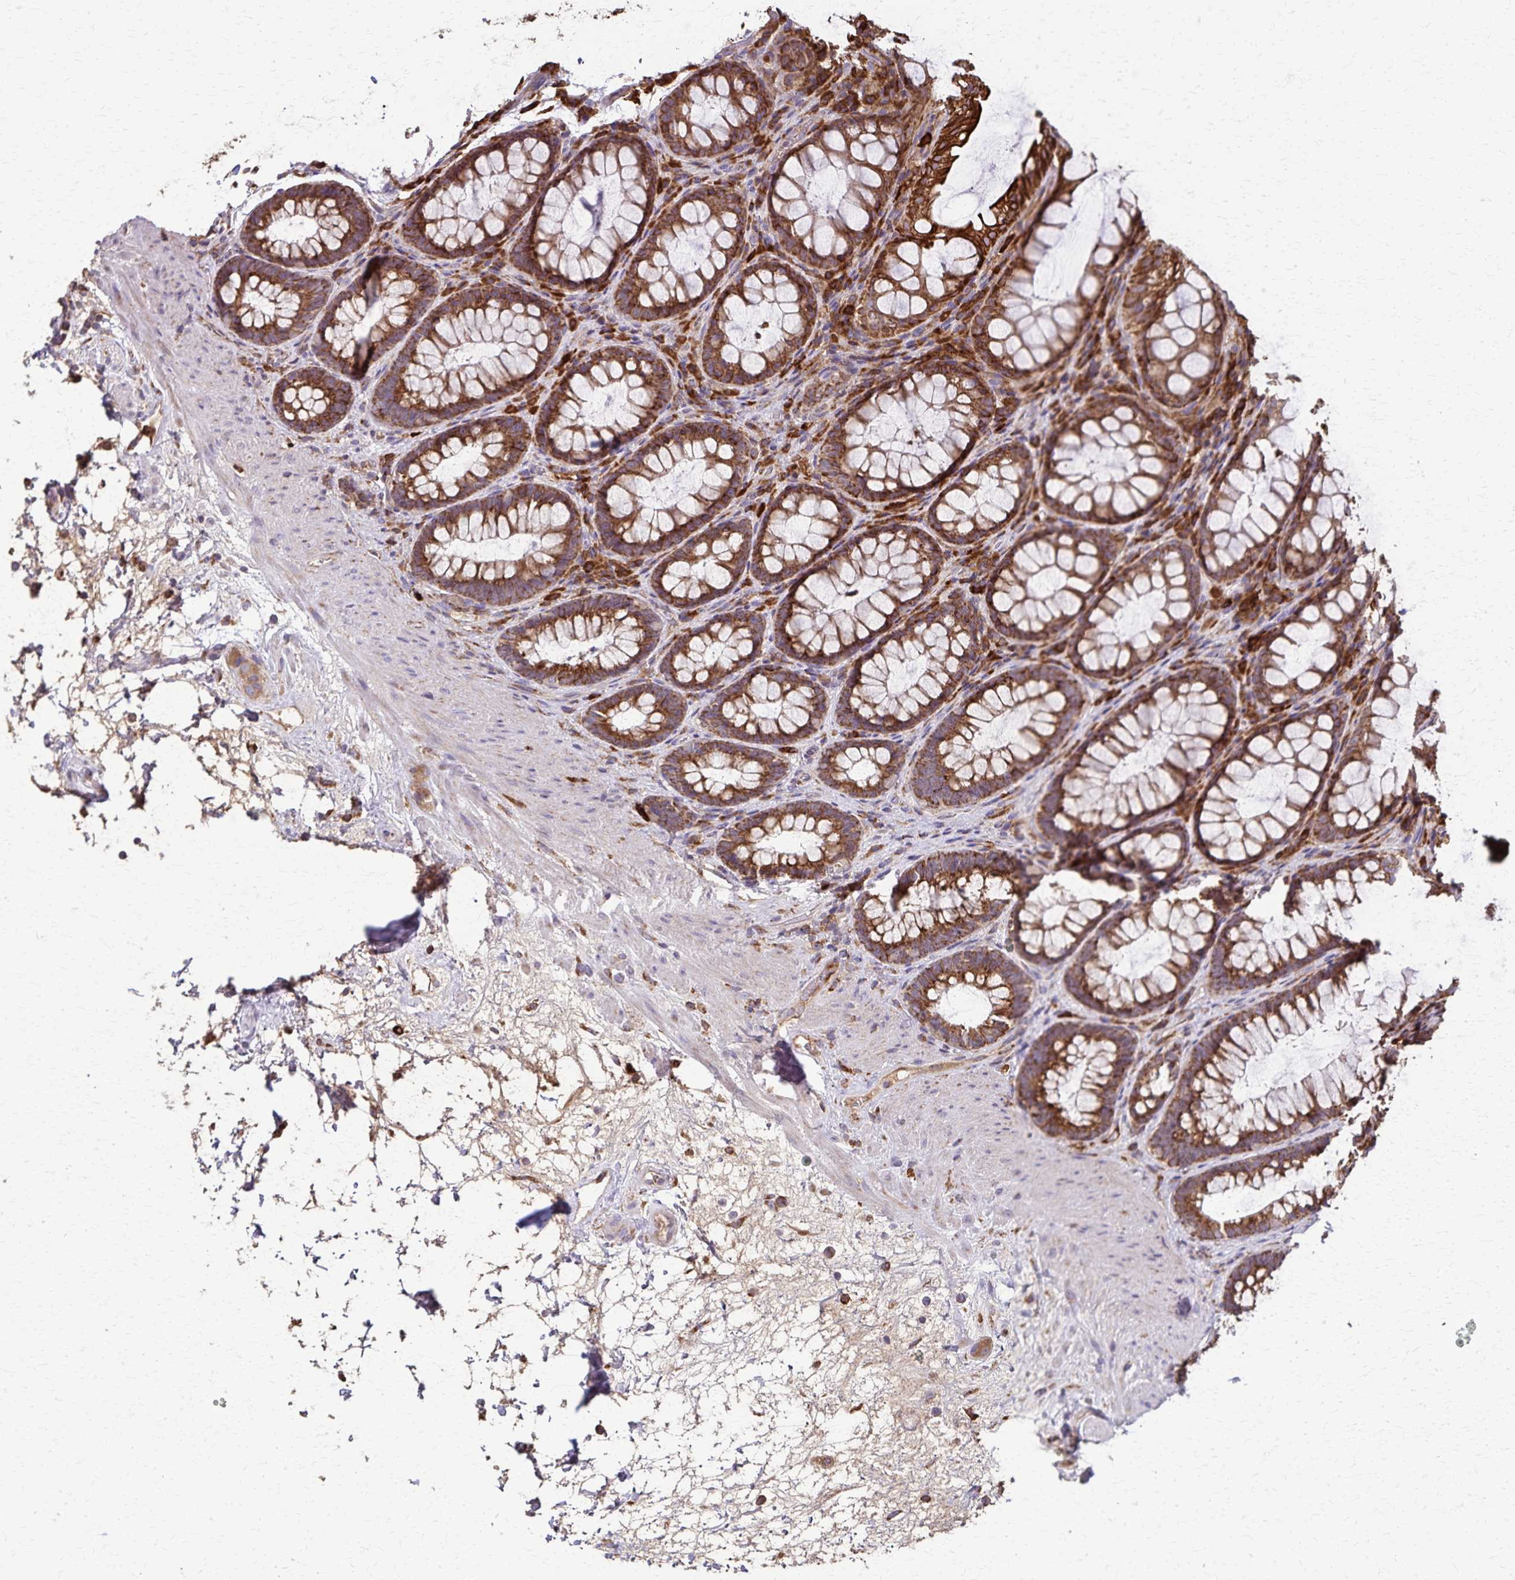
{"staining": {"intensity": "strong", "quantity": ">75%", "location": "cytoplasmic/membranous"}, "tissue": "rectum", "cell_type": "Glandular cells", "image_type": "normal", "snomed": [{"axis": "morphology", "description": "Normal tissue, NOS"}, {"axis": "topography", "description": "Rectum"}], "caption": "Protein analysis of benign rectum shows strong cytoplasmic/membranous staining in about >75% of glandular cells.", "gene": "RNF10", "patient": {"sex": "male", "age": 72}}